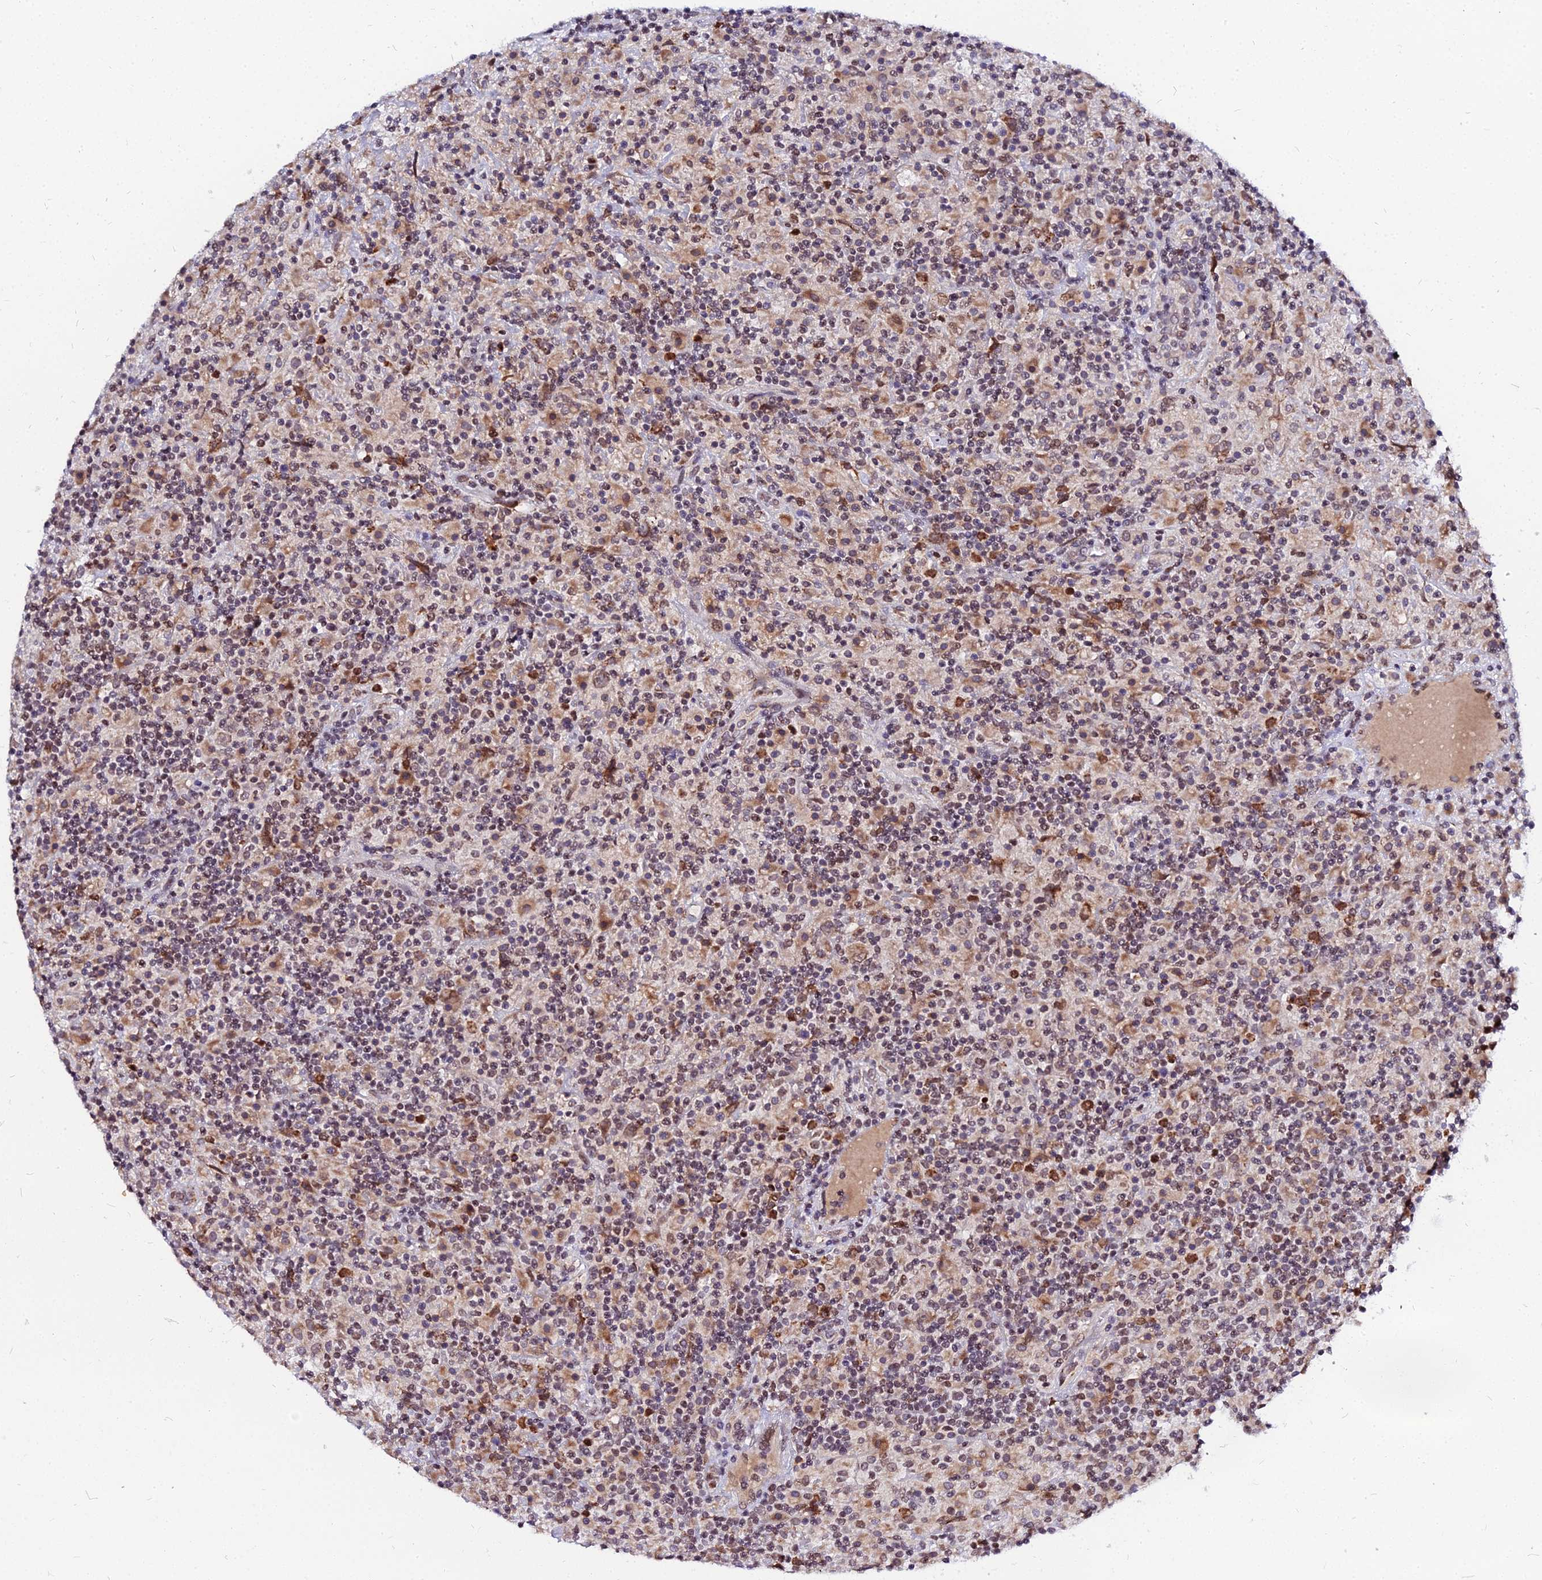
{"staining": {"intensity": "moderate", "quantity": ">75%", "location": "cytoplasmic/membranous"}, "tissue": "lymphoma", "cell_type": "Tumor cells", "image_type": "cancer", "snomed": [{"axis": "morphology", "description": "Hodgkin's disease, NOS"}, {"axis": "topography", "description": "Lymph node"}], "caption": "Hodgkin's disease stained for a protein (brown) demonstrates moderate cytoplasmic/membranous positive staining in about >75% of tumor cells.", "gene": "RNF121", "patient": {"sex": "male", "age": 70}}